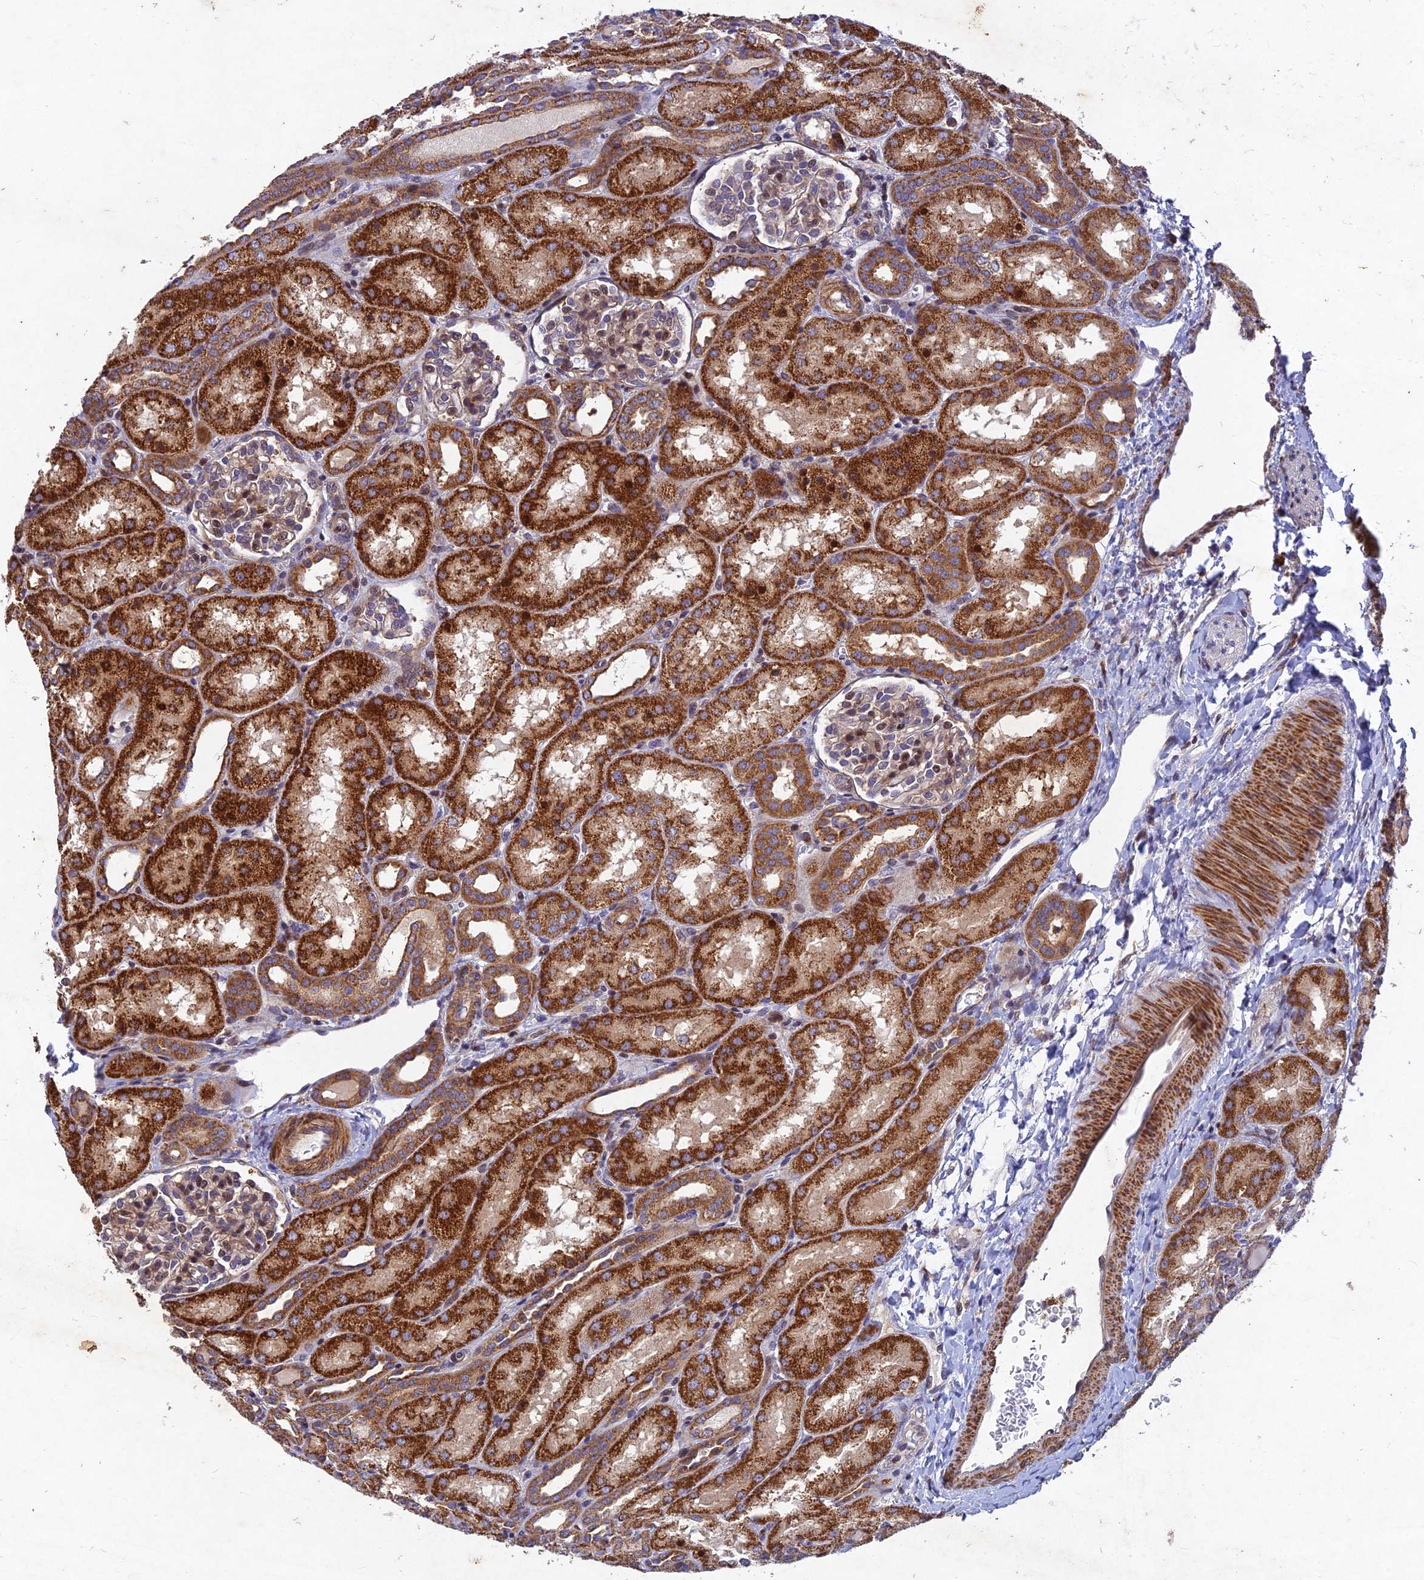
{"staining": {"intensity": "moderate", "quantity": "<25%", "location": "nuclear"}, "tissue": "kidney", "cell_type": "Cells in glomeruli", "image_type": "normal", "snomed": [{"axis": "morphology", "description": "Normal tissue, NOS"}, {"axis": "topography", "description": "Kidney"}], "caption": "A histopathology image showing moderate nuclear positivity in approximately <25% of cells in glomeruli in benign kidney, as visualized by brown immunohistochemical staining.", "gene": "RELCH", "patient": {"sex": "male", "age": 1}}